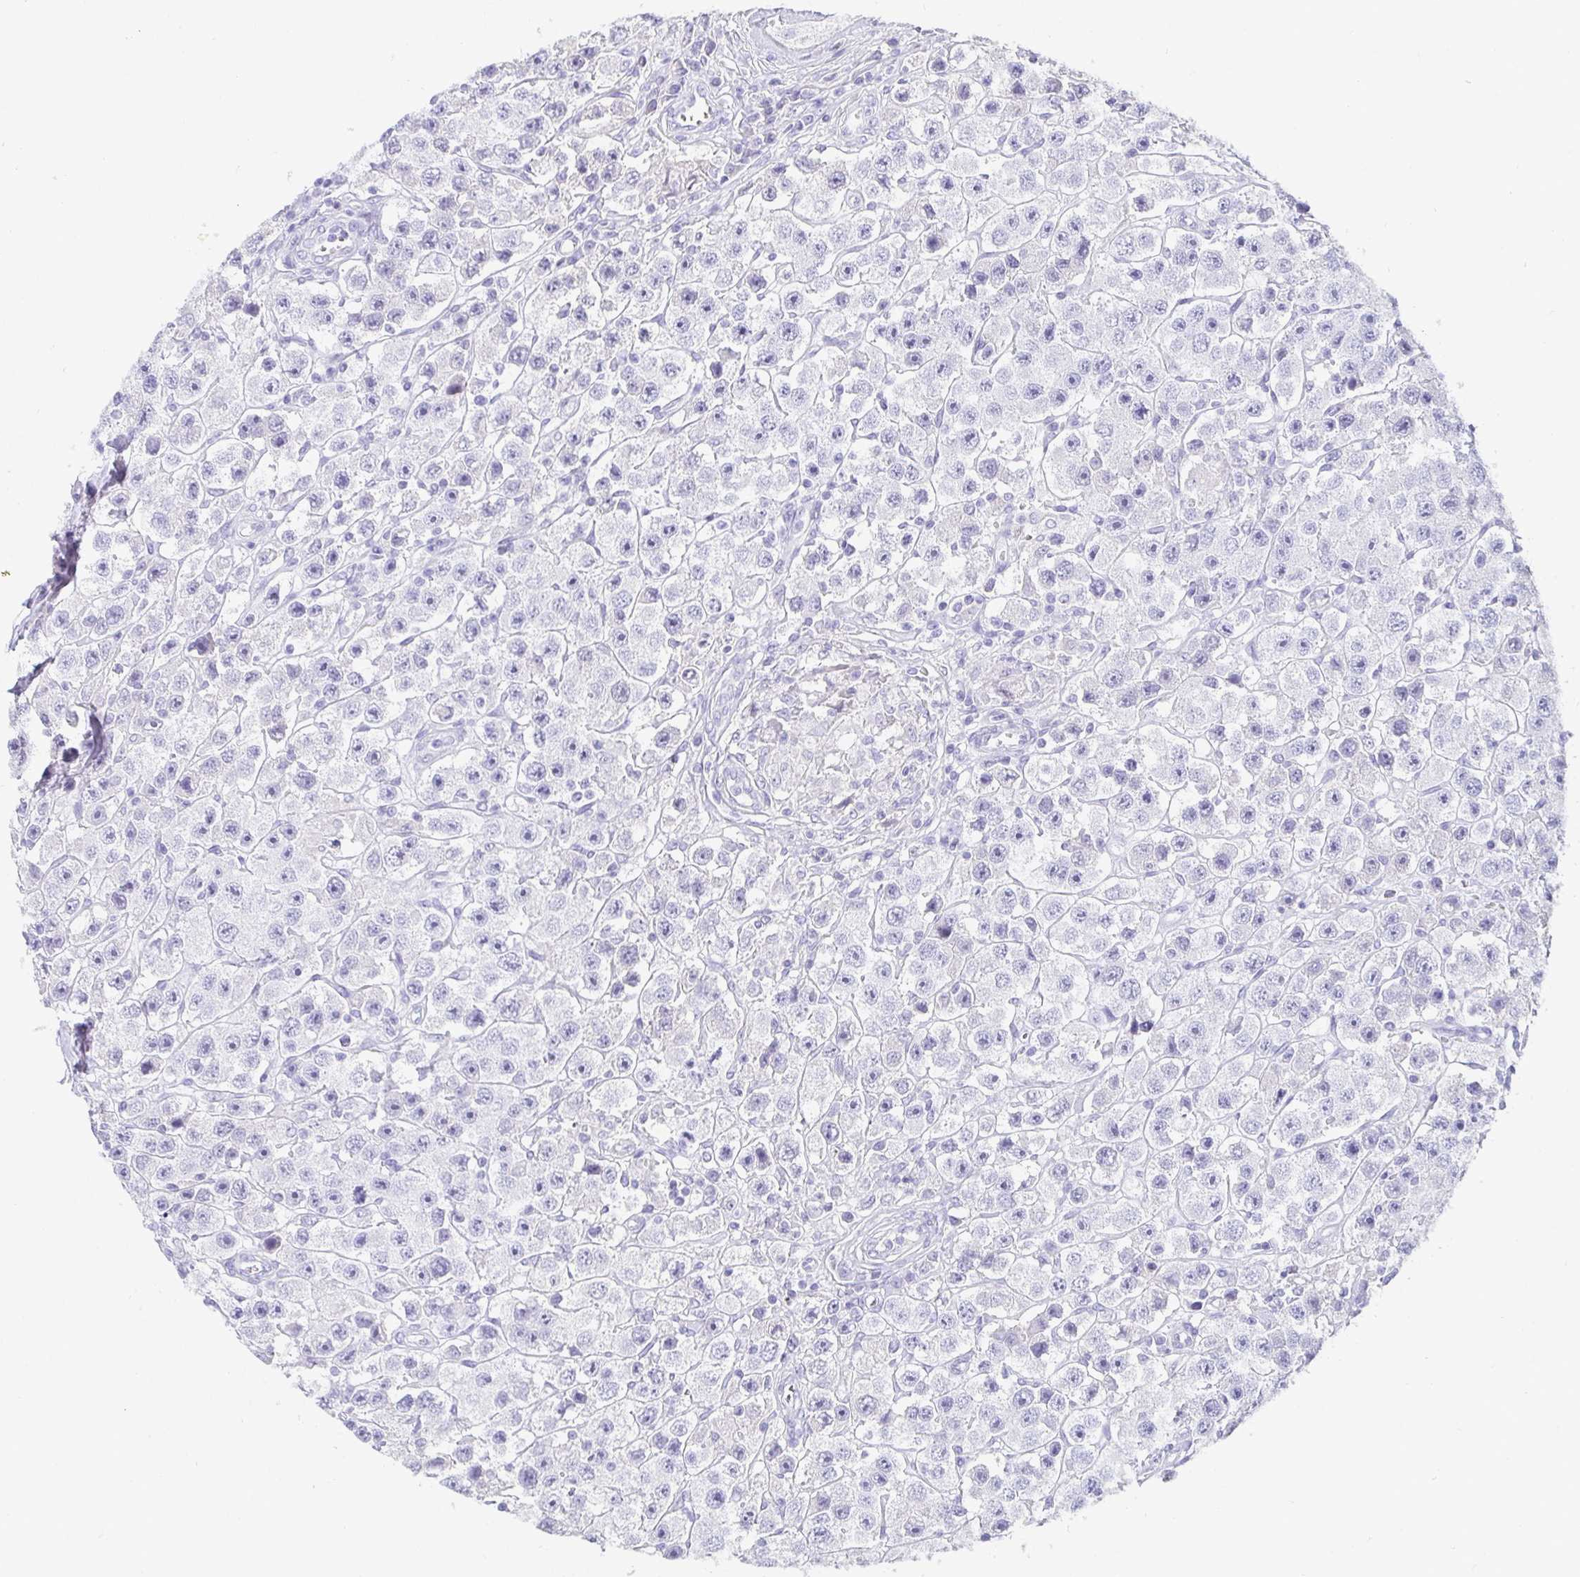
{"staining": {"intensity": "negative", "quantity": "none", "location": "none"}, "tissue": "testis cancer", "cell_type": "Tumor cells", "image_type": "cancer", "snomed": [{"axis": "morphology", "description": "Seminoma, NOS"}, {"axis": "topography", "description": "Testis"}], "caption": "This is a histopathology image of IHC staining of testis cancer (seminoma), which shows no expression in tumor cells. Brightfield microscopy of IHC stained with DAB (3,3'-diaminobenzidine) (brown) and hematoxylin (blue), captured at high magnification.", "gene": "TMEM241", "patient": {"sex": "male", "age": 45}}